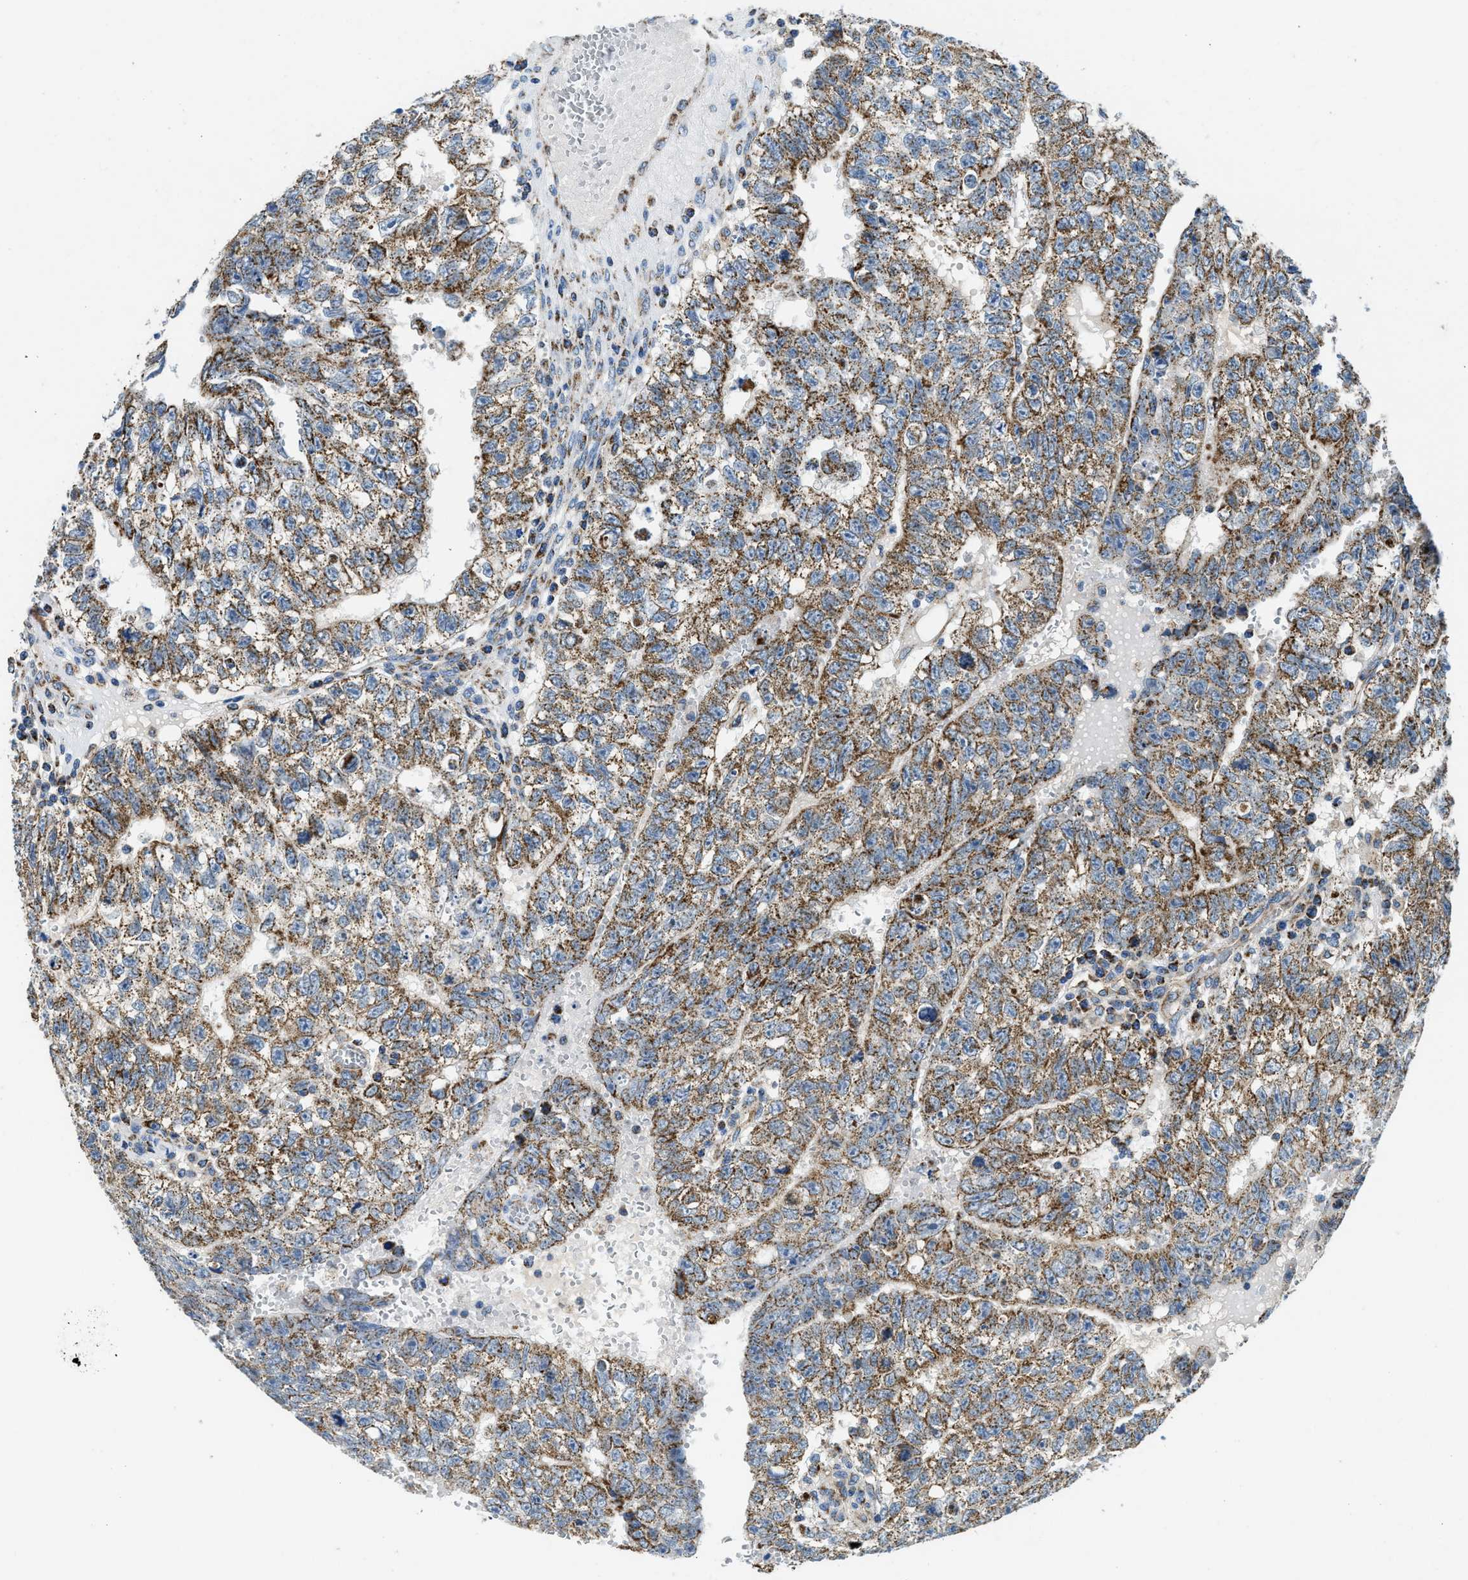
{"staining": {"intensity": "moderate", "quantity": ">75%", "location": "cytoplasmic/membranous"}, "tissue": "testis cancer", "cell_type": "Tumor cells", "image_type": "cancer", "snomed": [{"axis": "morphology", "description": "Seminoma, NOS"}, {"axis": "morphology", "description": "Carcinoma, Embryonal, NOS"}, {"axis": "topography", "description": "Testis"}], "caption": "Moderate cytoplasmic/membranous expression is identified in approximately >75% of tumor cells in testis seminoma.", "gene": "STK33", "patient": {"sex": "male", "age": 38}}